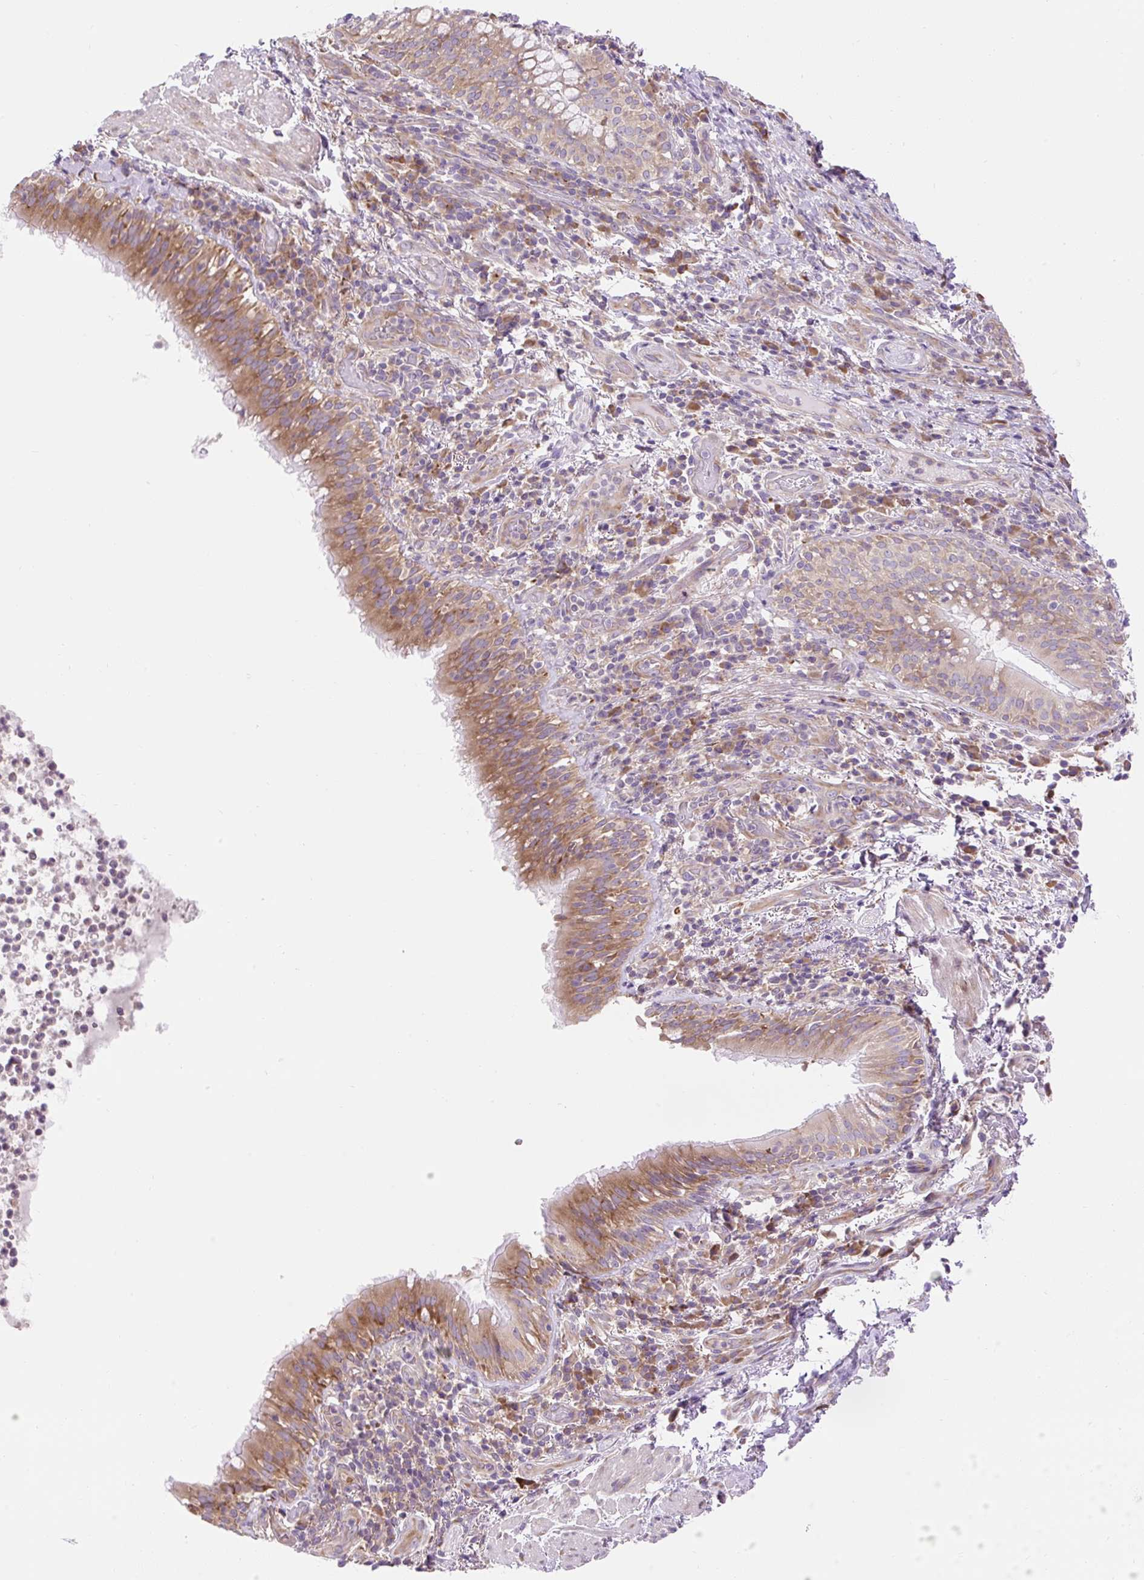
{"staining": {"intensity": "moderate", "quantity": ">75%", "location": "cytoplasmic/membranous"}, "tissue": "bronchus", "cell_type": "Respiratory epithelial cells", "image_type": "normal", "snomed": [{"axis": "morphology", "description": "Normal tissue, NOS"}, {"axis": "topography", "description": "Cartilage tissue"}, {"axis": "topography", "description": "Bronchus"}], "caption": "The image shows a brown stain indicating the presence of a protein in the cytoplasmic/membranous of respiratory epithelial cells in bronchus. Nuclei are stained in blue.", "gene": "GPR45", "patient": {"sex": "male", "age": 56}}